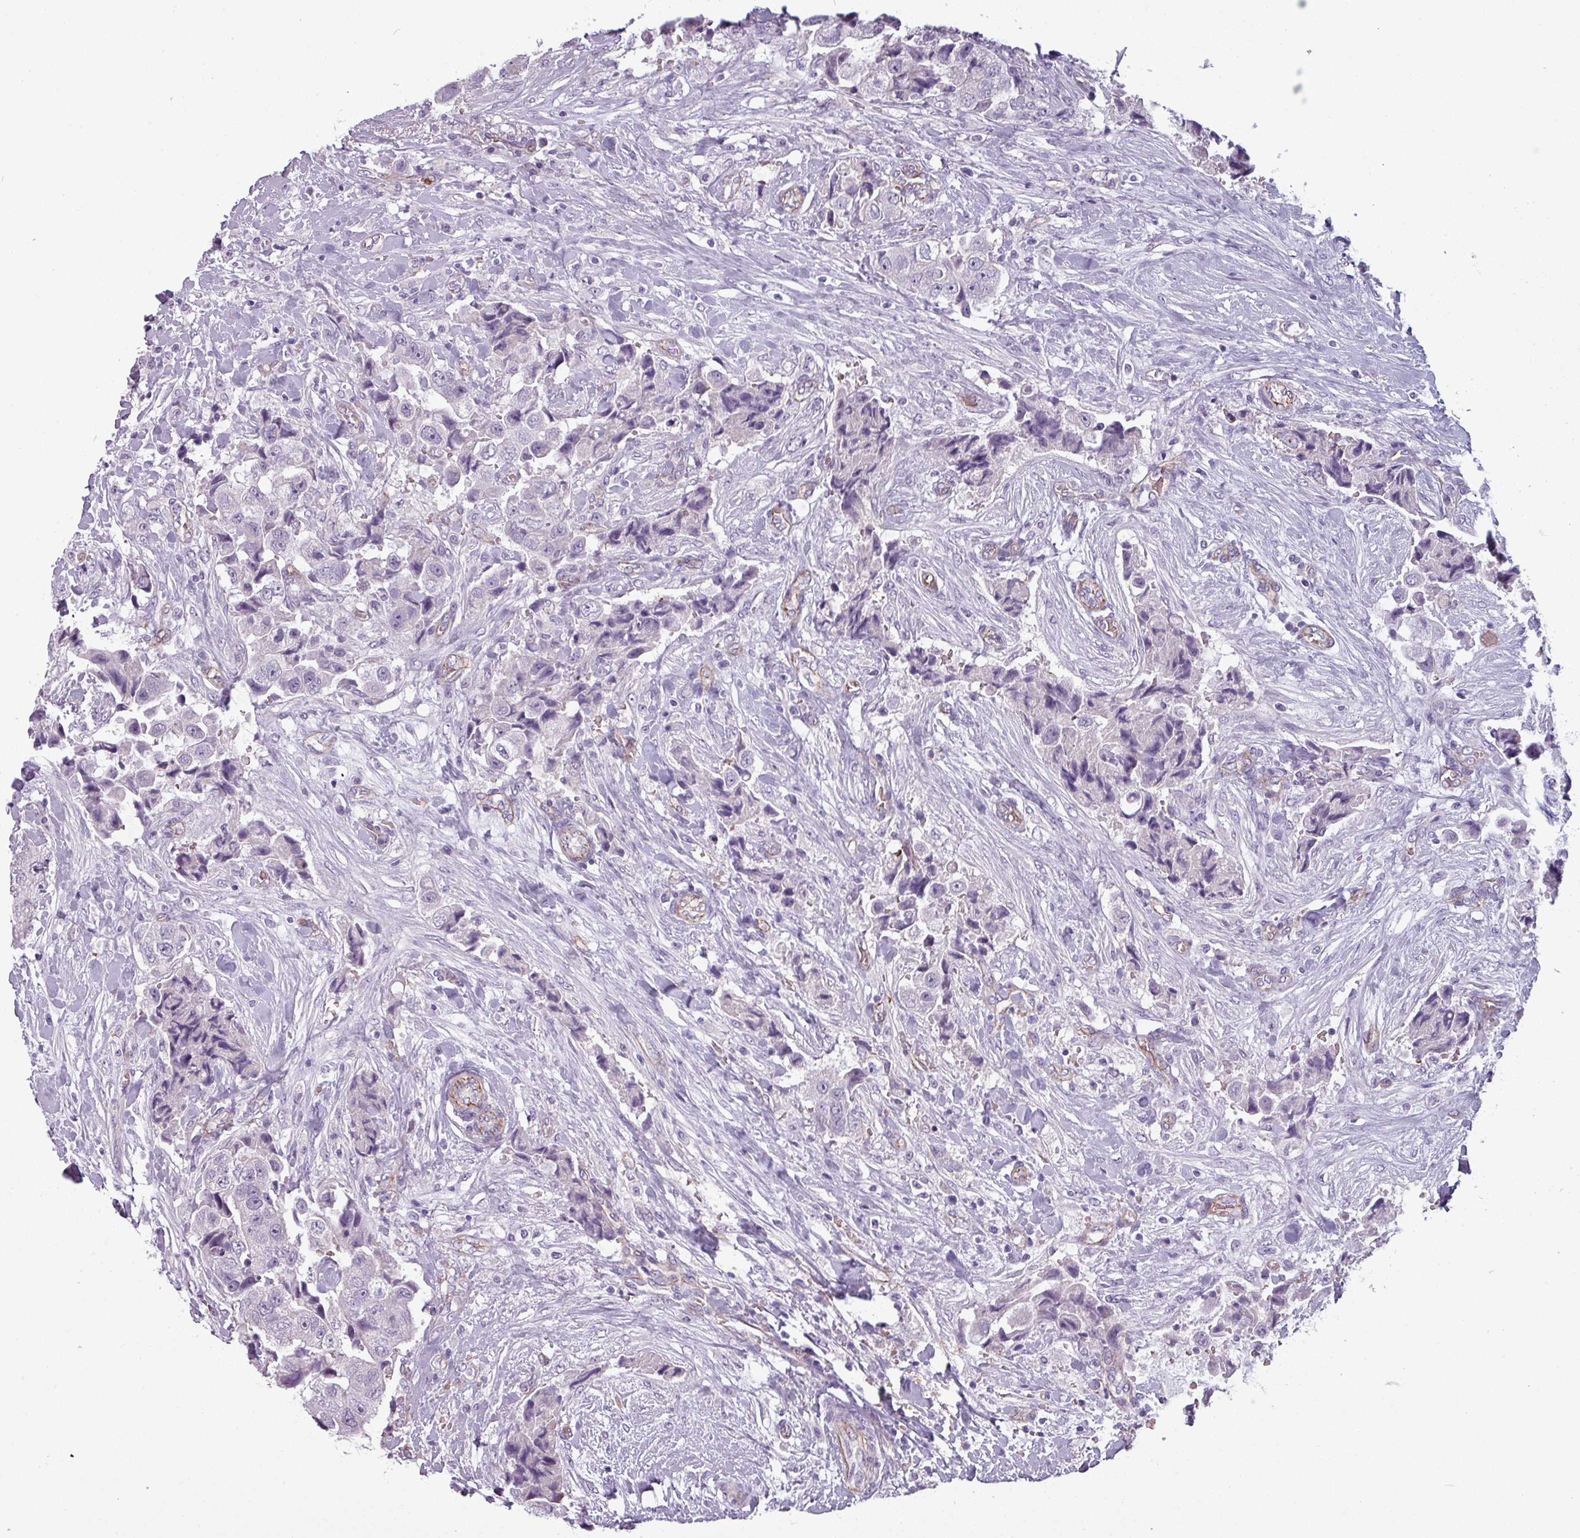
{"staining": {"intensity": "negative", "quantity": "none", "location": "none"}, "tissue": "breast cancer", "cell_type": "Tumor cells", "image_type": "cancer", "snomed": [{"axis": "morphology", "description": "Normal tissue, NOS"}, {"axis": "morphology", "description": "Duct carcinoma"}, {"axis": "topography", "description": "Breast"}], "caption": "An image of breast cancer (intraductal carcinoma) stained for a protein reveals no brown staining in tumor cells.", "gene": "AREL1", "patient": {"sex": "female", "age": 62}}